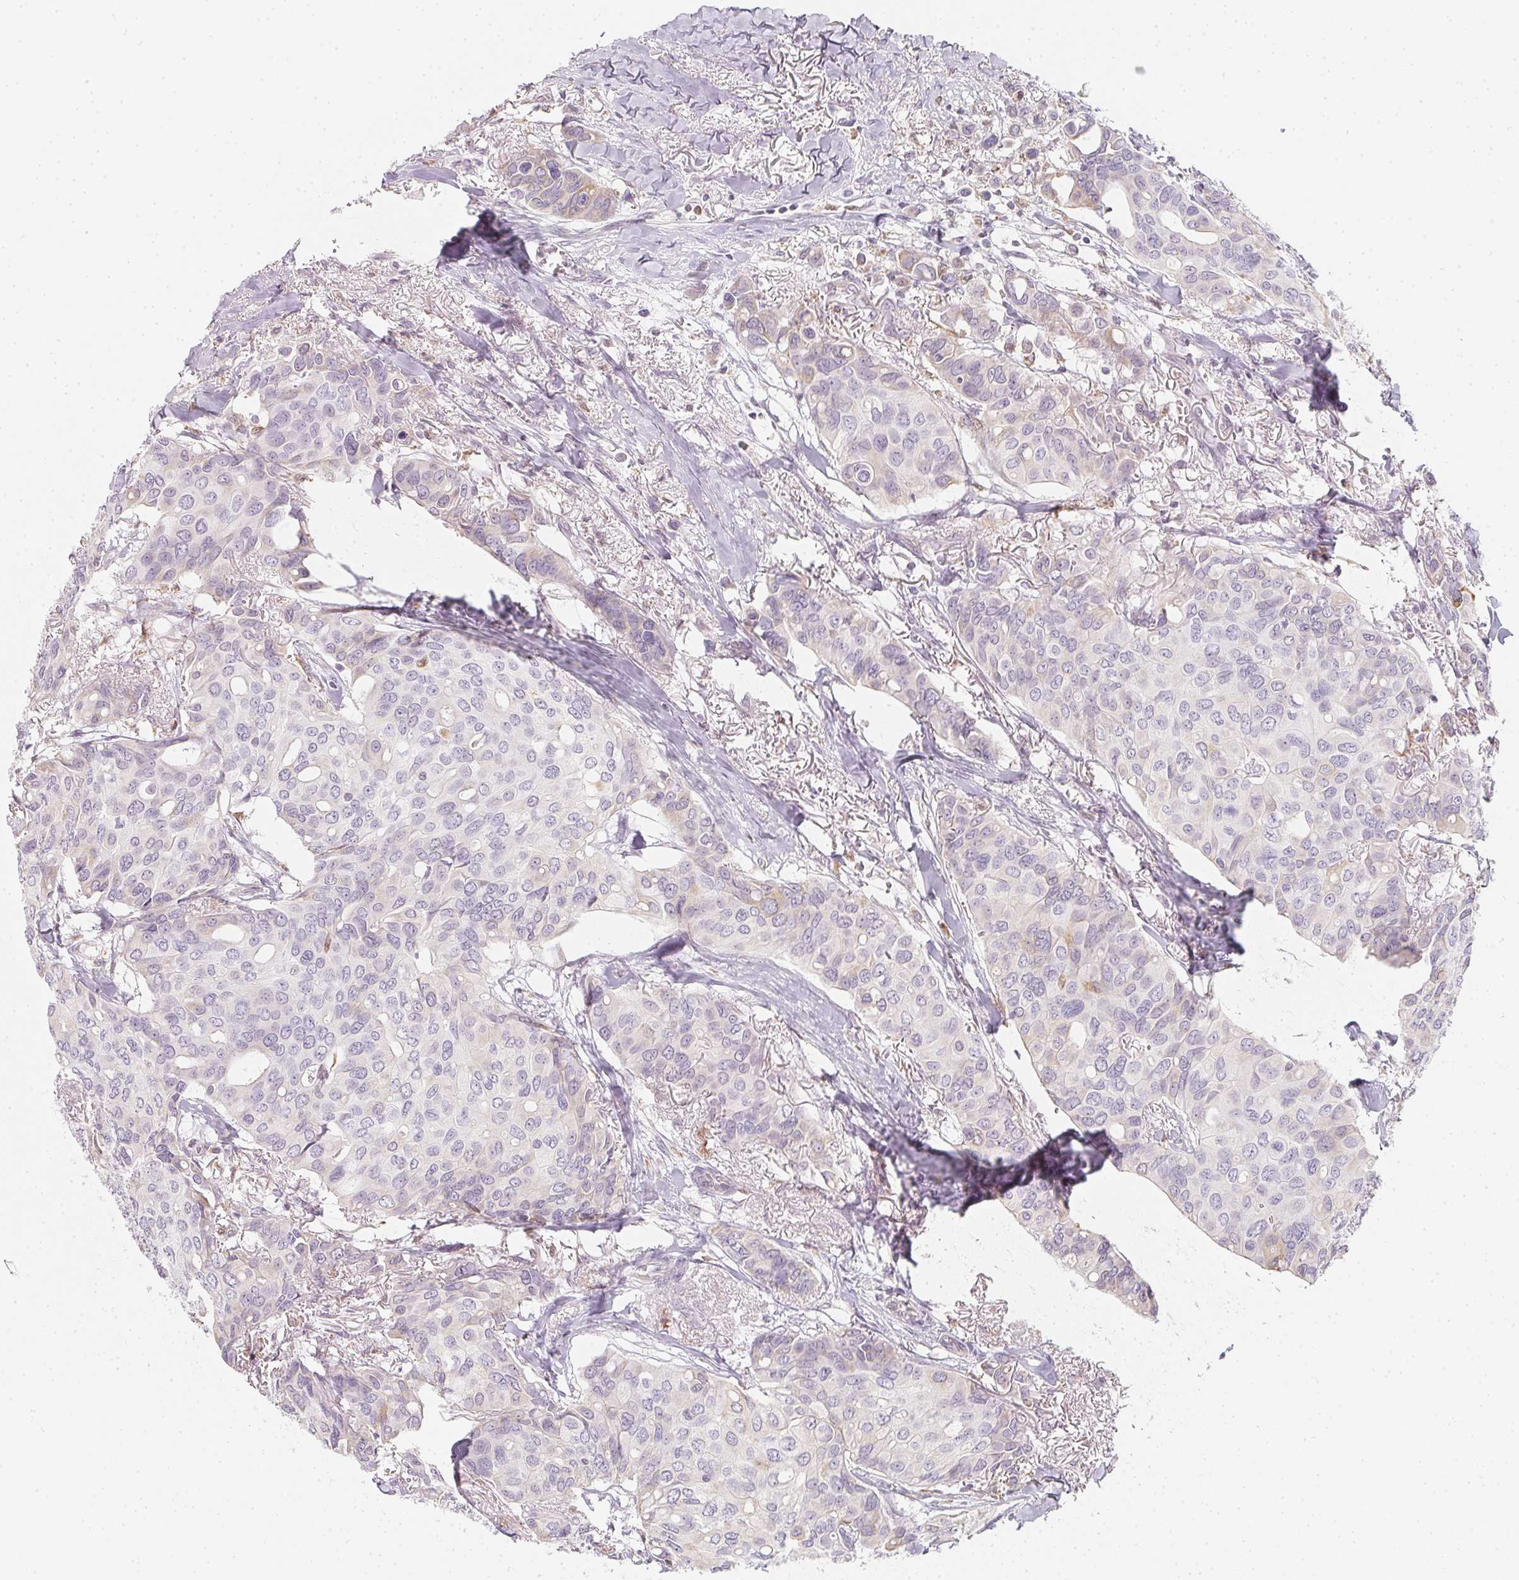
{"staining": {"intensity": "negative", "quantity": "none", "location": "none"}, "tissue": "breast cancer", "cell_type": "Tumor cells", "image_type": "cancer", "snomed": [{"axis": "morphology", "description": "Duct carcinoma"}, {"axis": "topography", "description": "Breast"}], "caption": "Immunohistochemical staining of human breast cancer reveals no significant positivity in tumor cells.", "gene": "SOAT1", "patient": {"sex": "female", "age": 54}}